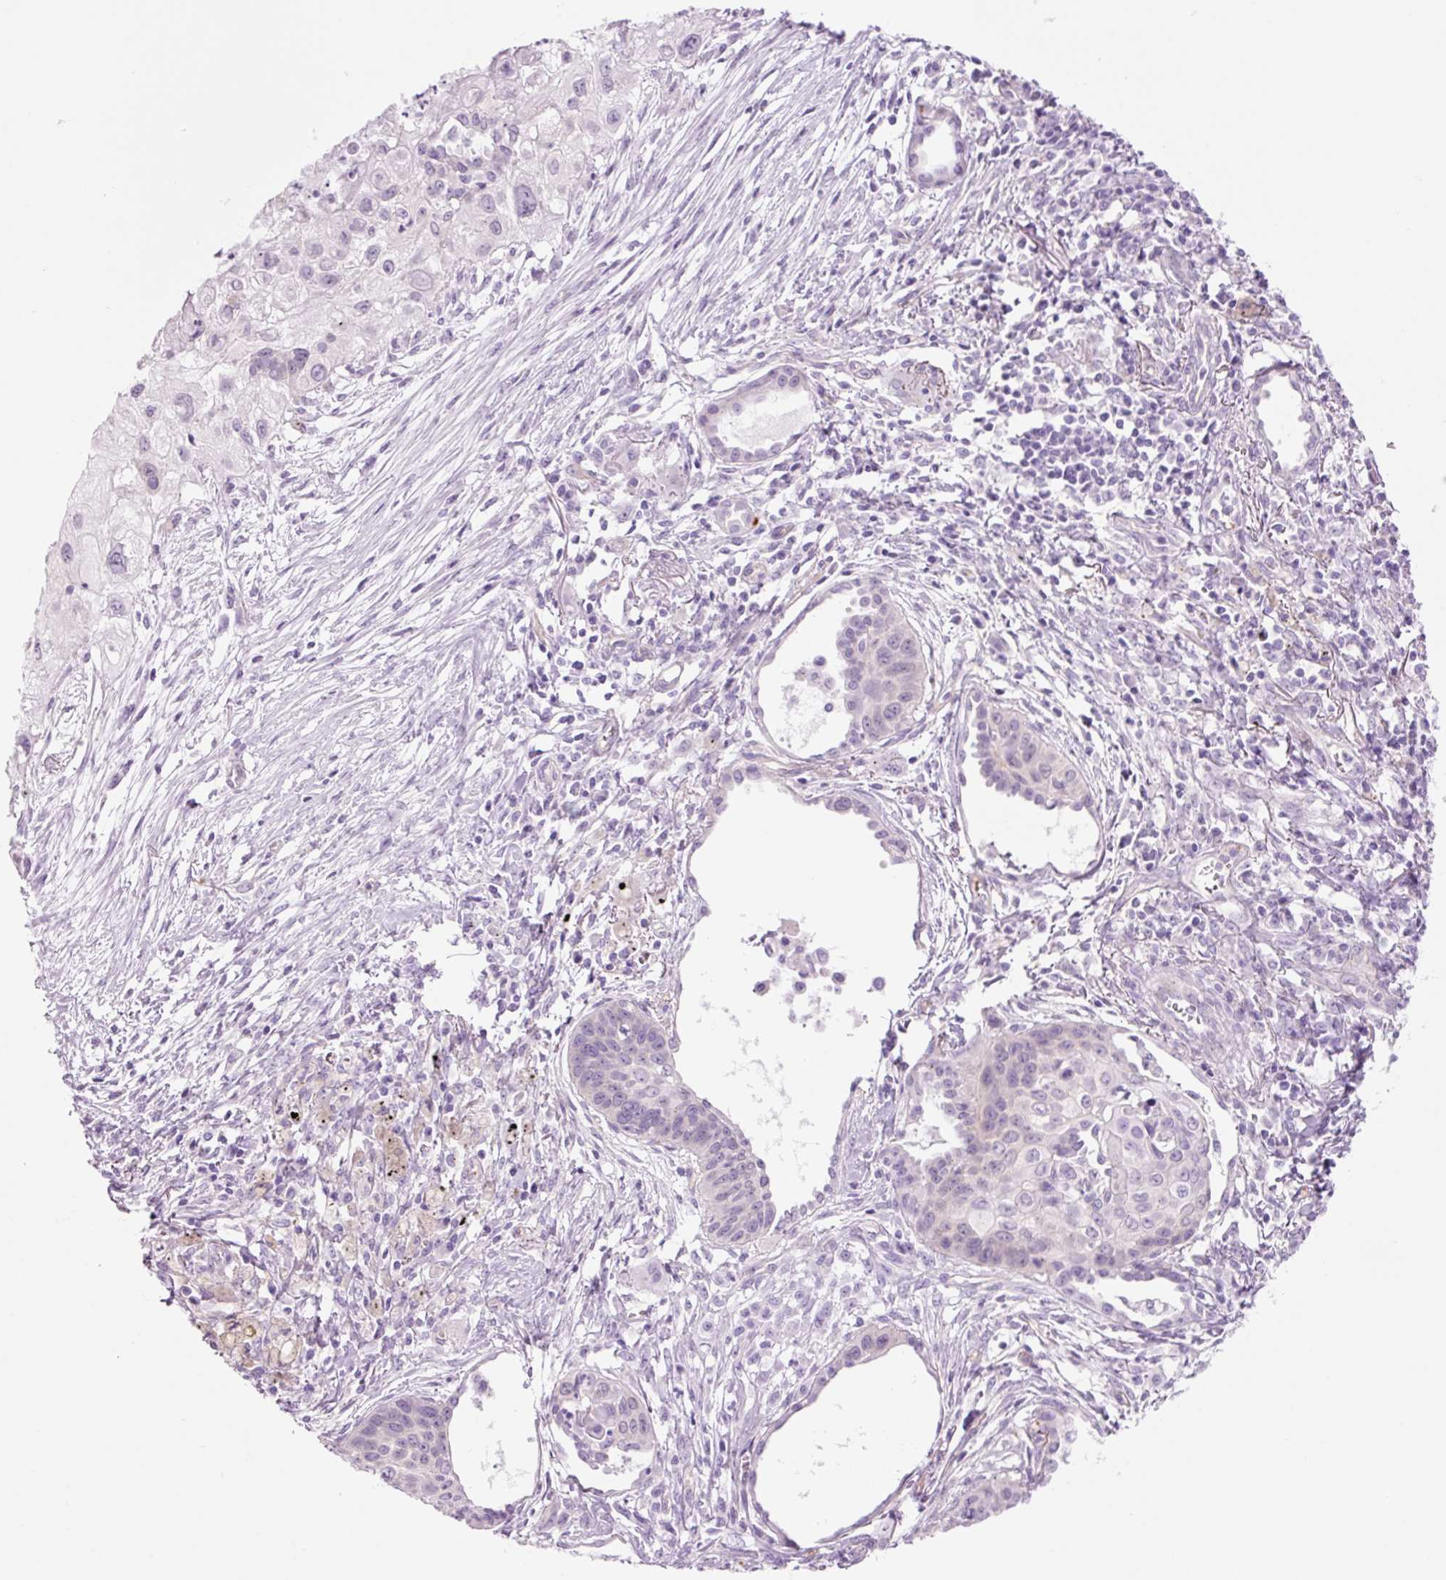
{"staining": {"intensity": "negative", "quantity": "none", "location": "none"}, "tissue": "lung cancer", "cell_type": "Tumor cells", "image_type": "cancer", "snomed": [{"axis": "morphology", "description": "Squamous cell carcinoma, NOS"}, {"axis": "topography", "description": "Lung"}], "caption": "Protein analysis of lung squamous cell carcinoma displays no significant expression in tumor cells.", "gene": "HSPA4L", "patient": {"sex": "male", "age": 71}}